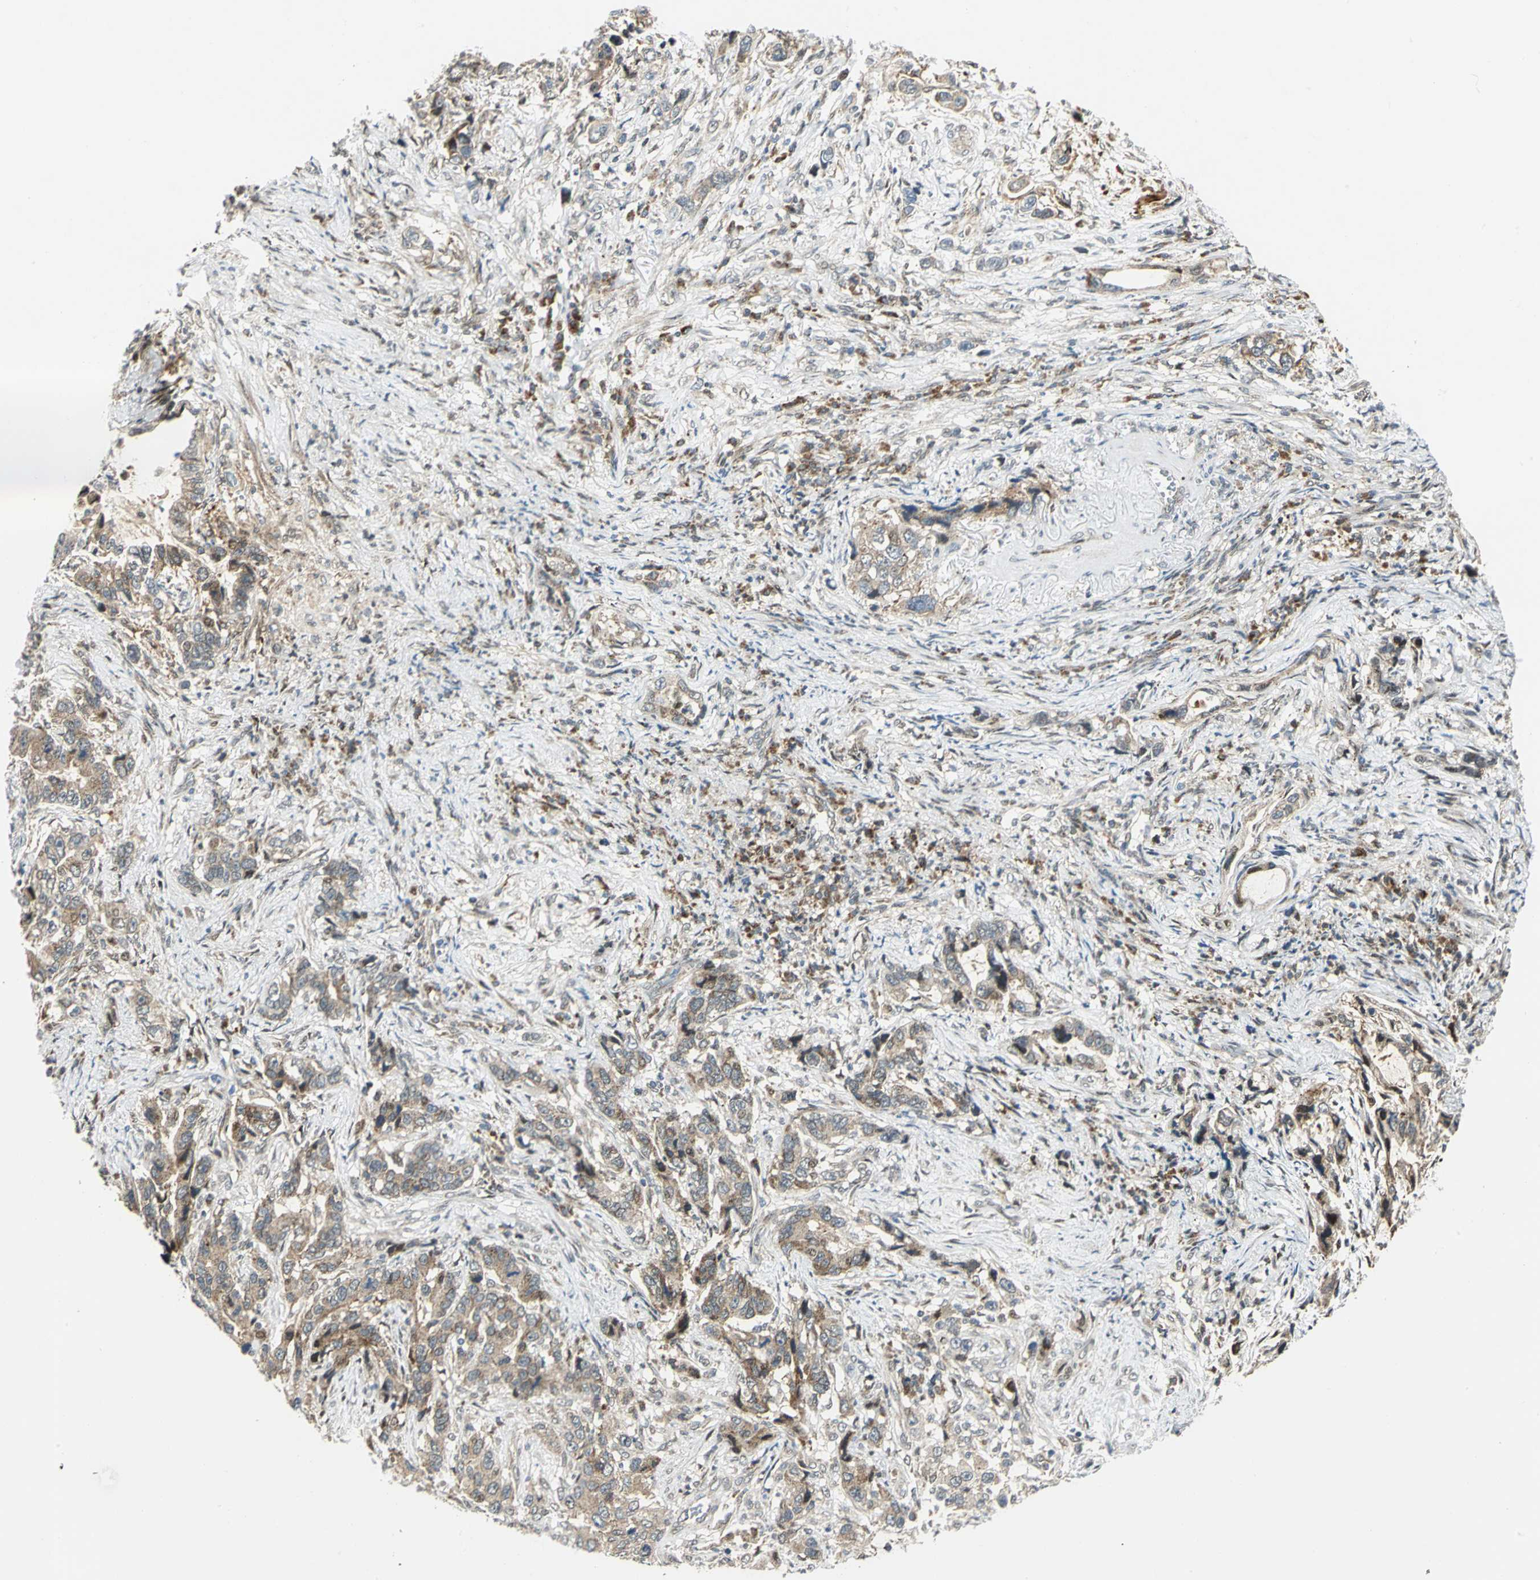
{"staining": {"intensity": "moderate", "quantity": ">75%", "location": "cytoplasmic/membranous"}, "tissue": "stomach cancer", "cell_type": "Tumor cells", "image_type": "cancer", "snomed": [{"axis": "morphology", "description": "Adenocarcinoma, NOS"}, {"axis": "topography", "description": "Stomach, lower"}], "caption": "Immunohistochemical staining of stomach cancer (adenocarcinoma) shows medium levels of moderate cytoplasmic/membranous protein positivity in approximately >75% of tumor cells.", "gene": "ATP6V1A", "patient": {"sex": "female", "age": 93}}